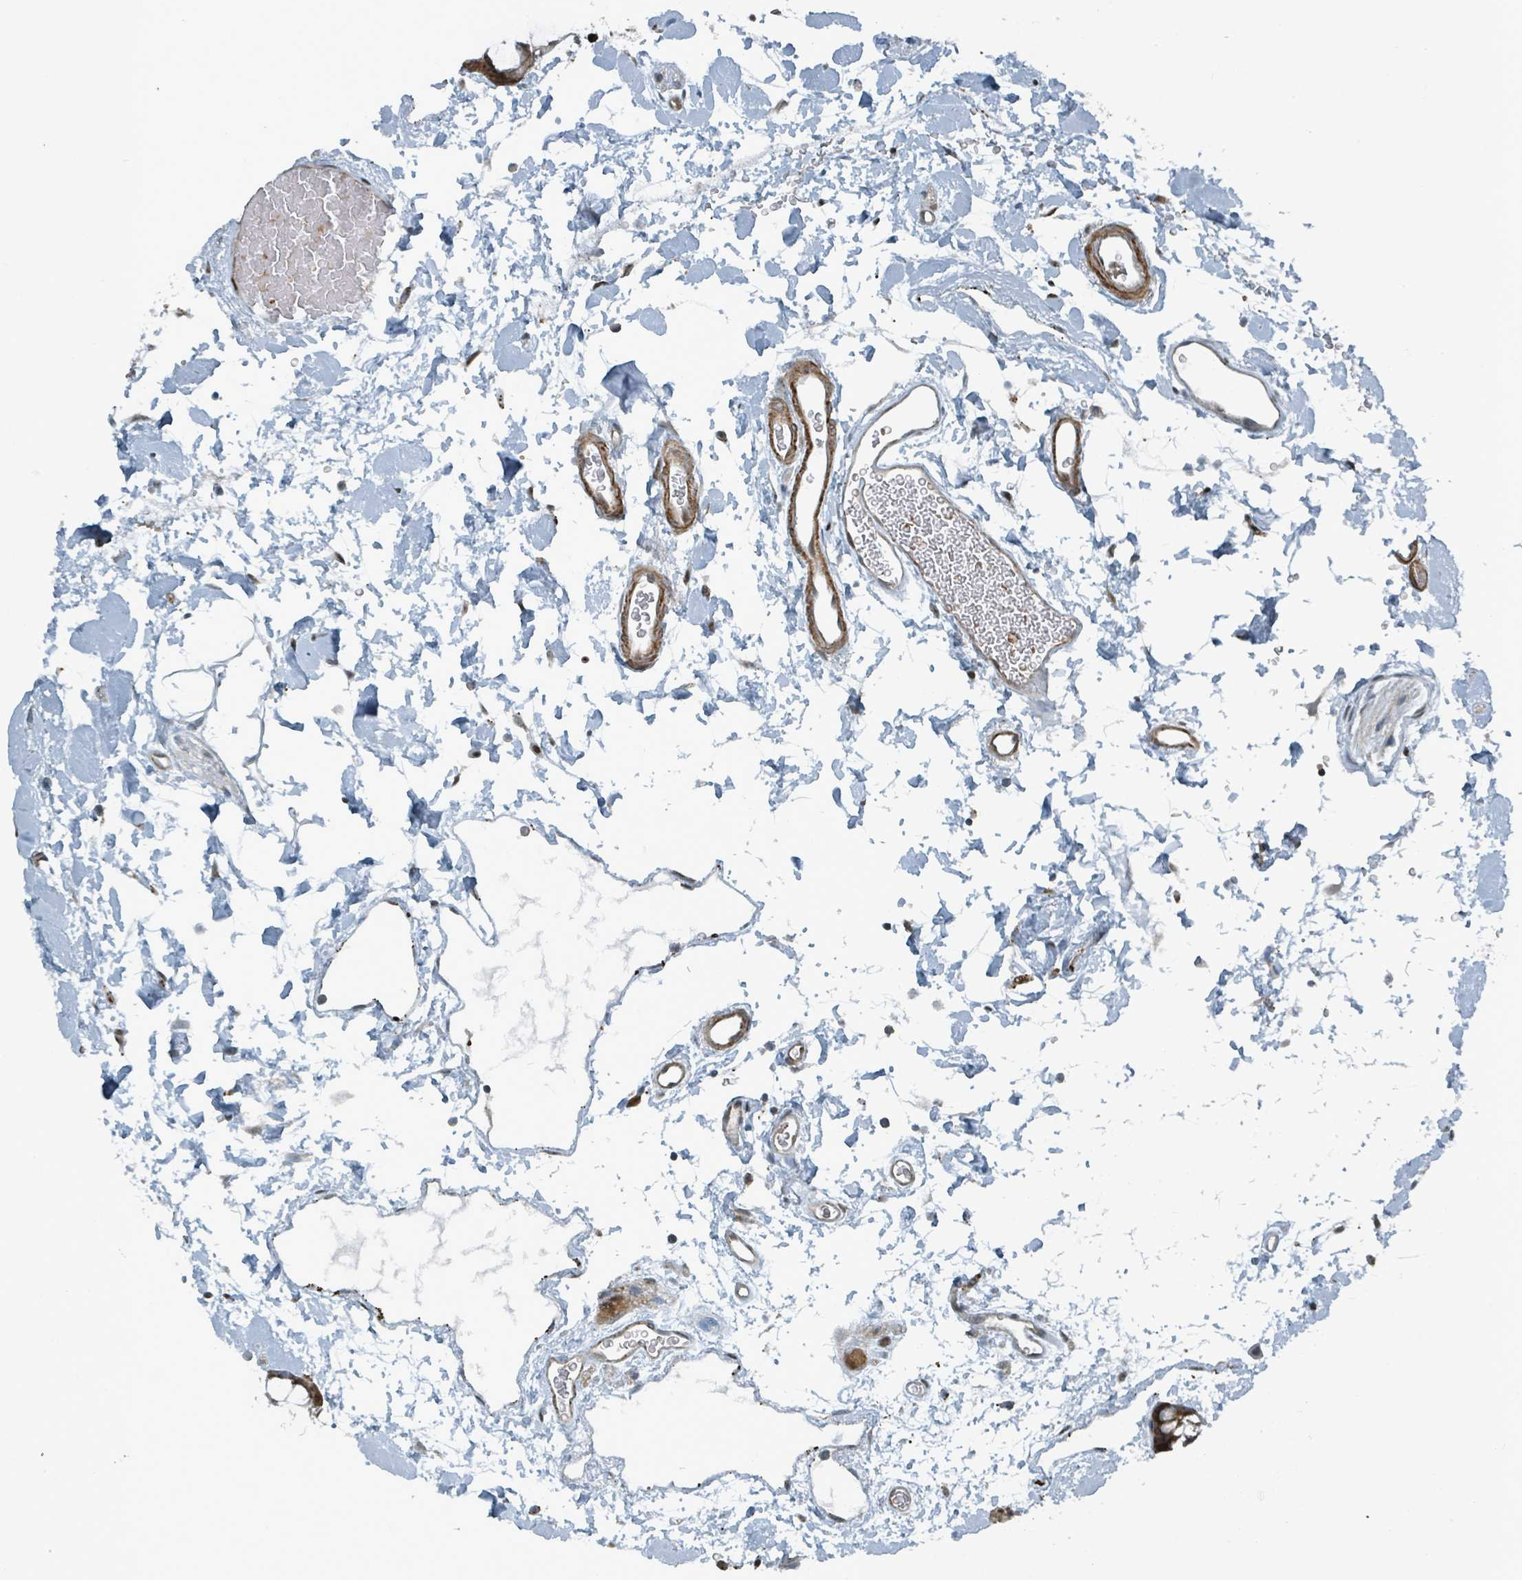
{"staining": {"intensity": "moderate", "quantity": "25%-75%", "location": "cytoplasmic/membranous"}, "tissue": "colon", "cell_type": "Endothelial cells", "image_type": "normal", "snomed": [{"axis": "morphology", "description": "Normal tissue, NOS"}, {"axis": "topography", "description": "Colon"}], "caption": "IHC (DAB) staining of unremarkable colon demonstrates moderate cytoplasmic/membranous protein expression in approximately 25%-75% of endothelial cells. (DAB IHC, brown staining for protein, blue staining for nuclei).", "gene": "RHPN2", "patient": {"sex": "male", "age": 75}}